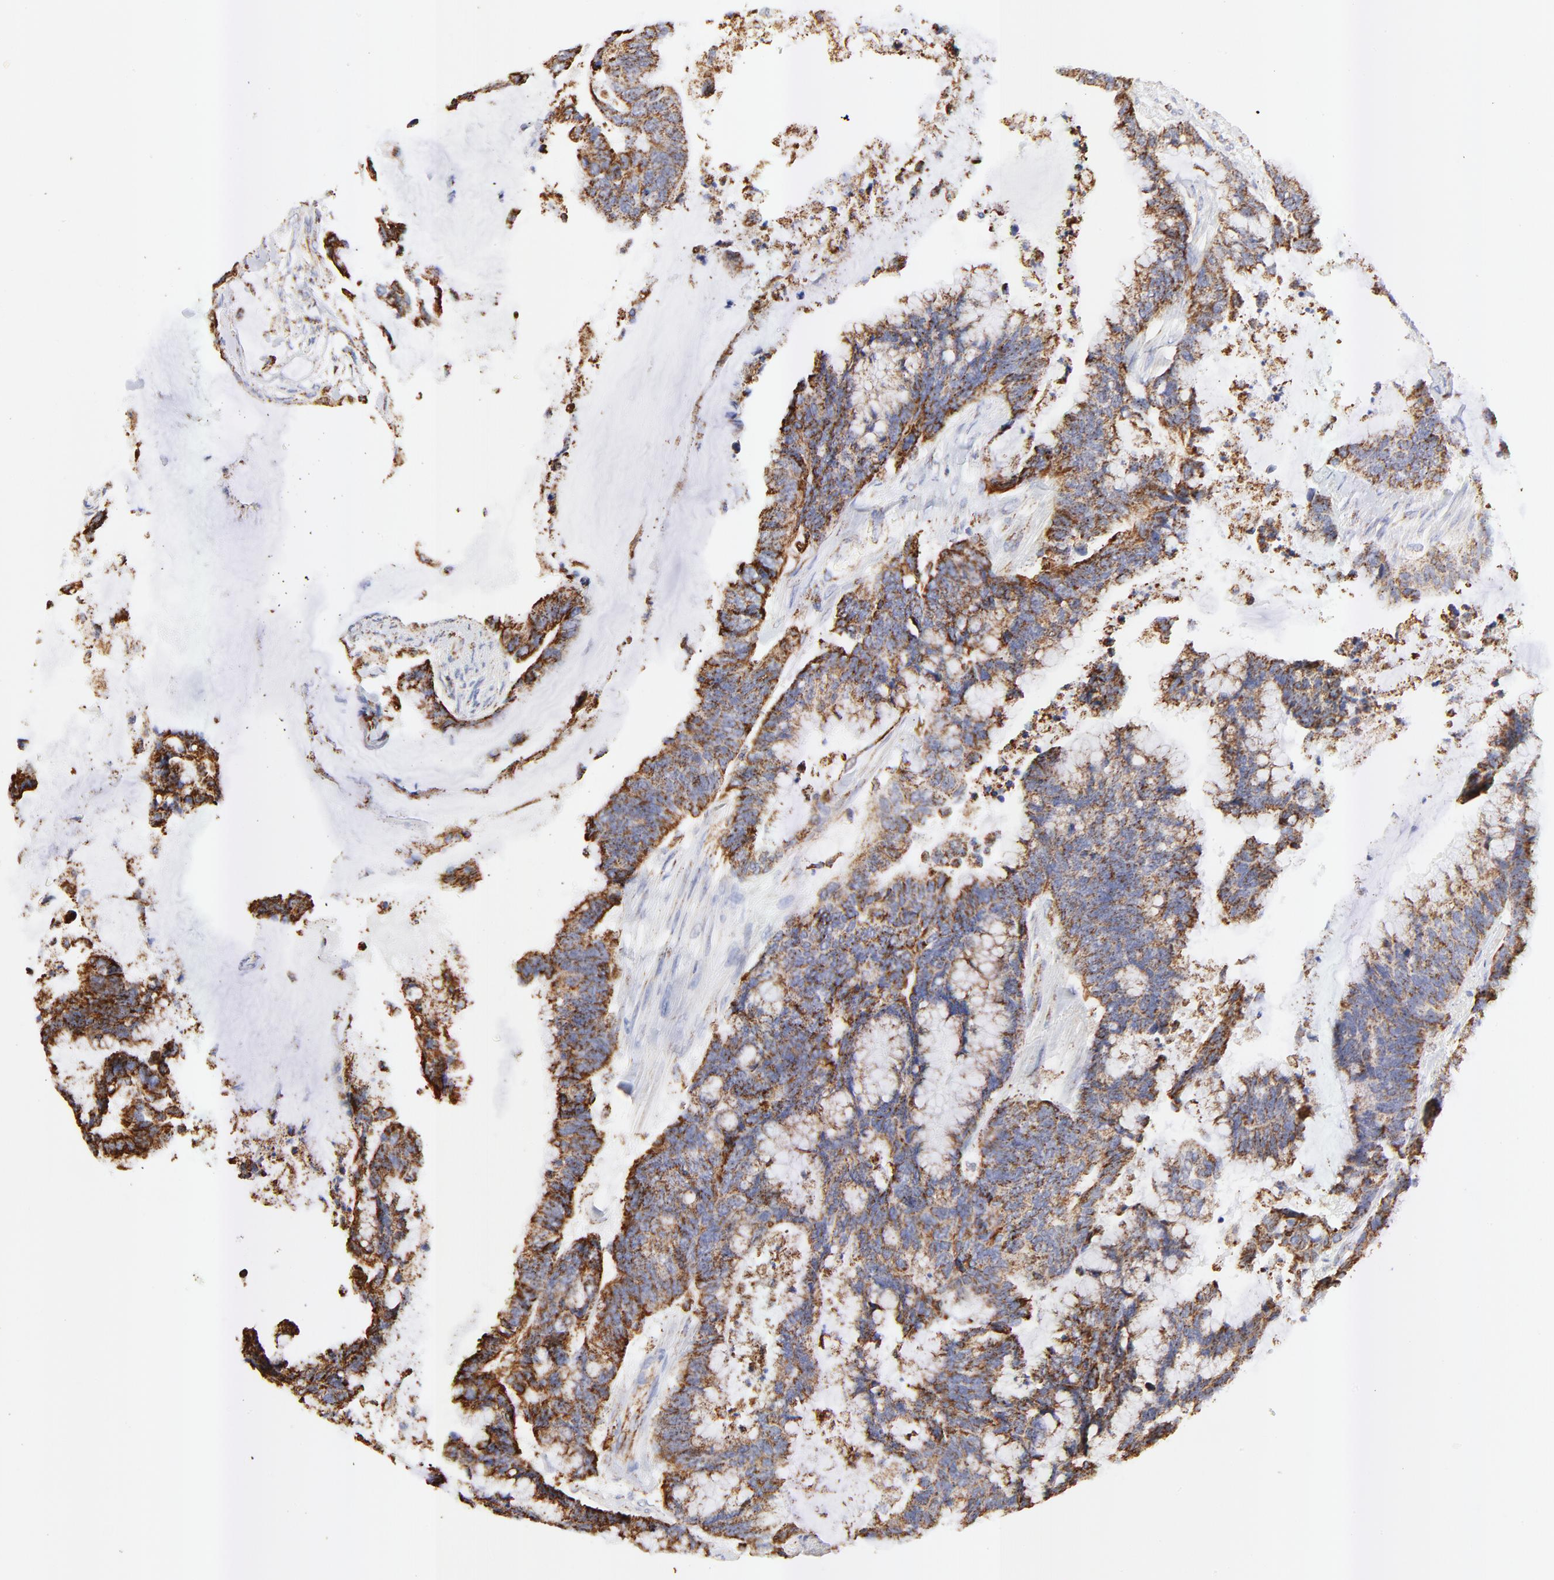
{"staining": {"intensity": "strong", "quantity": ">75%", "location": "cytoplasmic/membranous"}, "tissue": "colorectal cancer", "cell_type": "Tumor cells", "image_type": "cancer", "snomed": [{"axis": "morphology", "description": "Adenocarcinoma, NOS"}, {"axis": "topography", "description": "Rectum"}], "caption": "A photomicrograph showing strong cytoplasmic/membranous staining in approximately >75% of tumor cells in colorectal cancer, as visualized by brown immunohistochemical staining.", "gene": "COX4I1", "patient": {"sex": "female", "age": 59}}